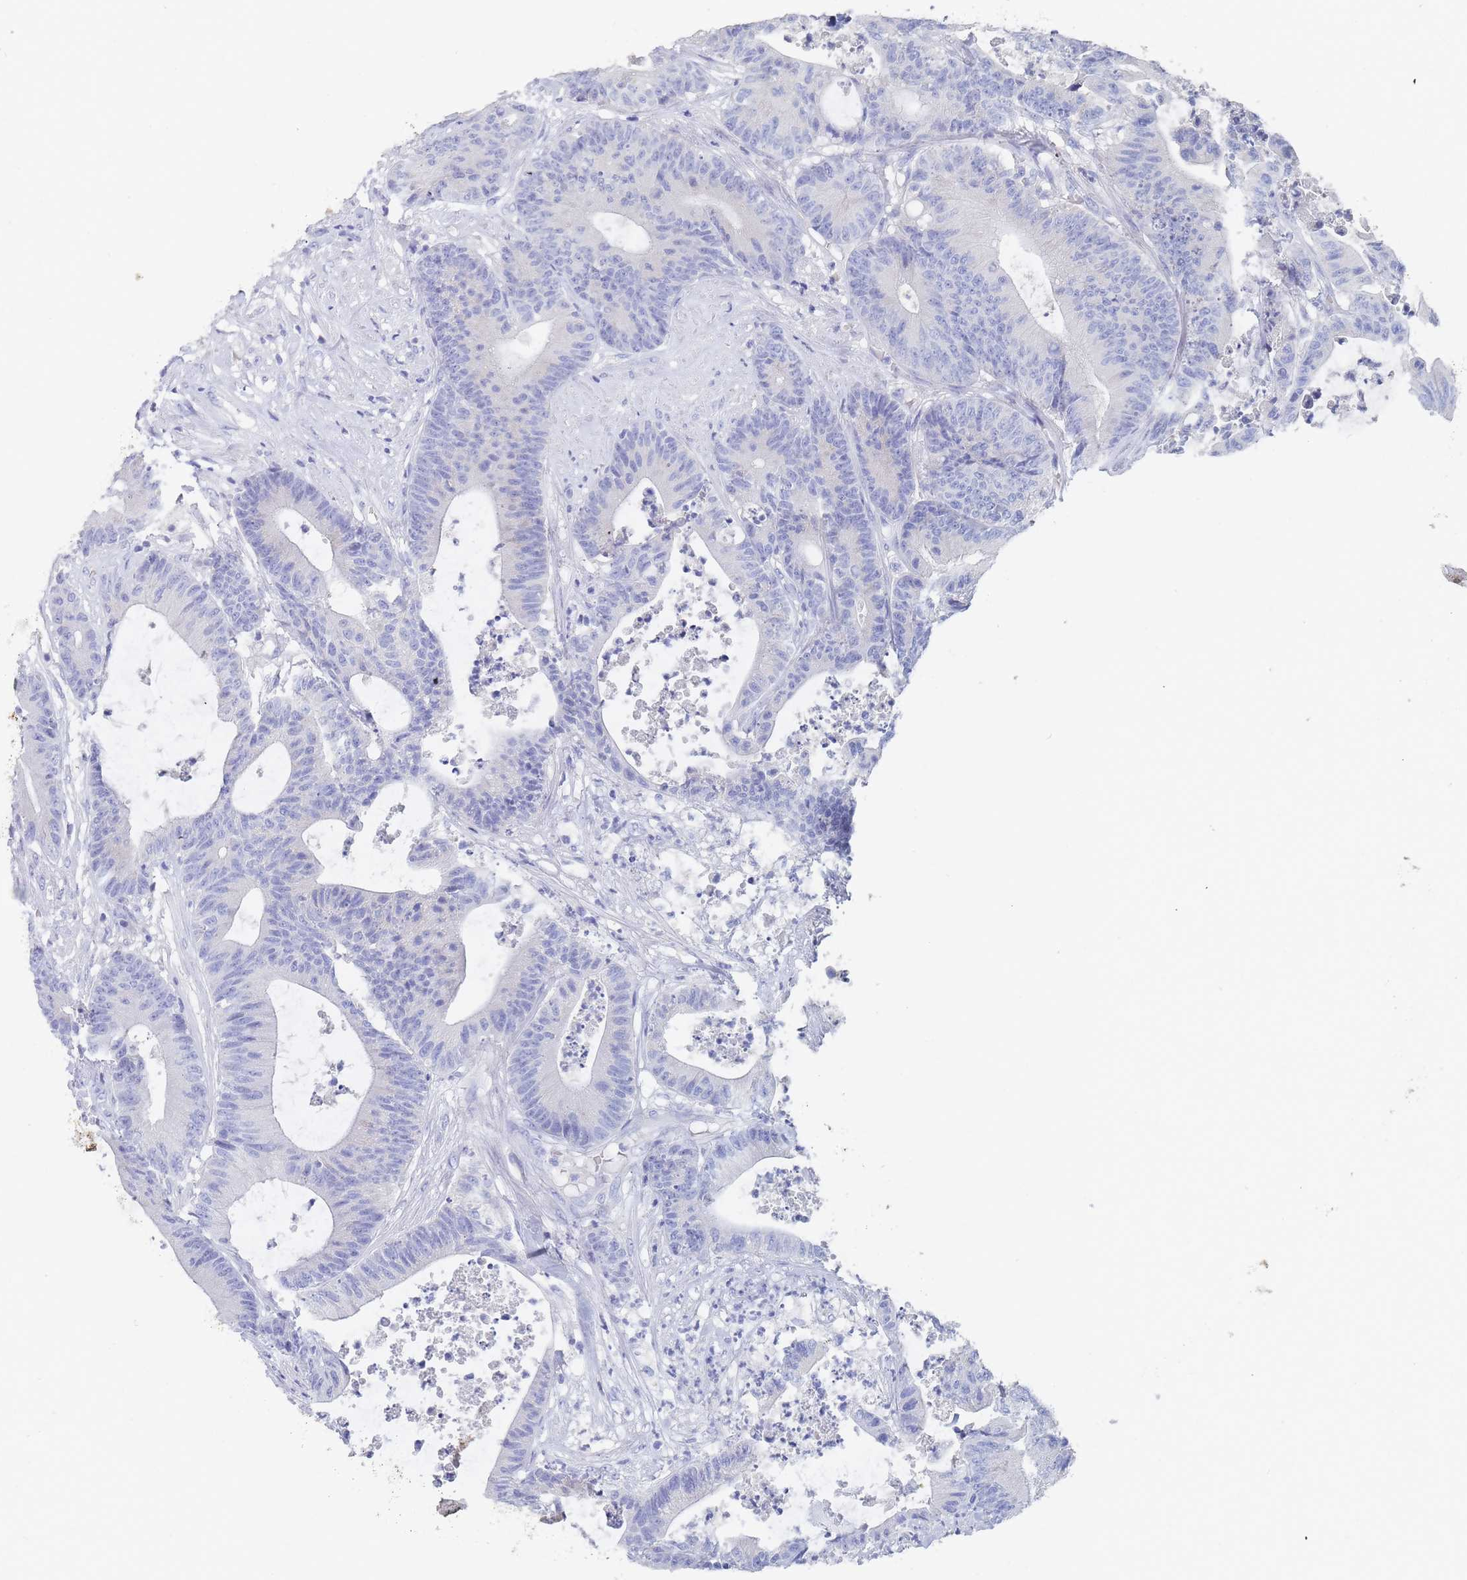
{"staining": {"intensity": "negative", "quantity": "none", "location": "none"}, "tissue": "colorectal cancer", "cell_type": "Tumor cells", "image_type": "cancer", "snomed": [{"axis": "morphology", "description": "Adenocarcinoma, NOS"}, {"axis": "topography", "description": "Colon"}], "caption": "High magnification brightfield microscopy of colorectal cancer stained with DAB (3,3'-diaminobenzidine) (brown) and counterstained with hematoxylin (blue): tumor cells show no significant positivity.", "gene": "SLC25A35", "patient": {"sex": "female", "age": 84}}